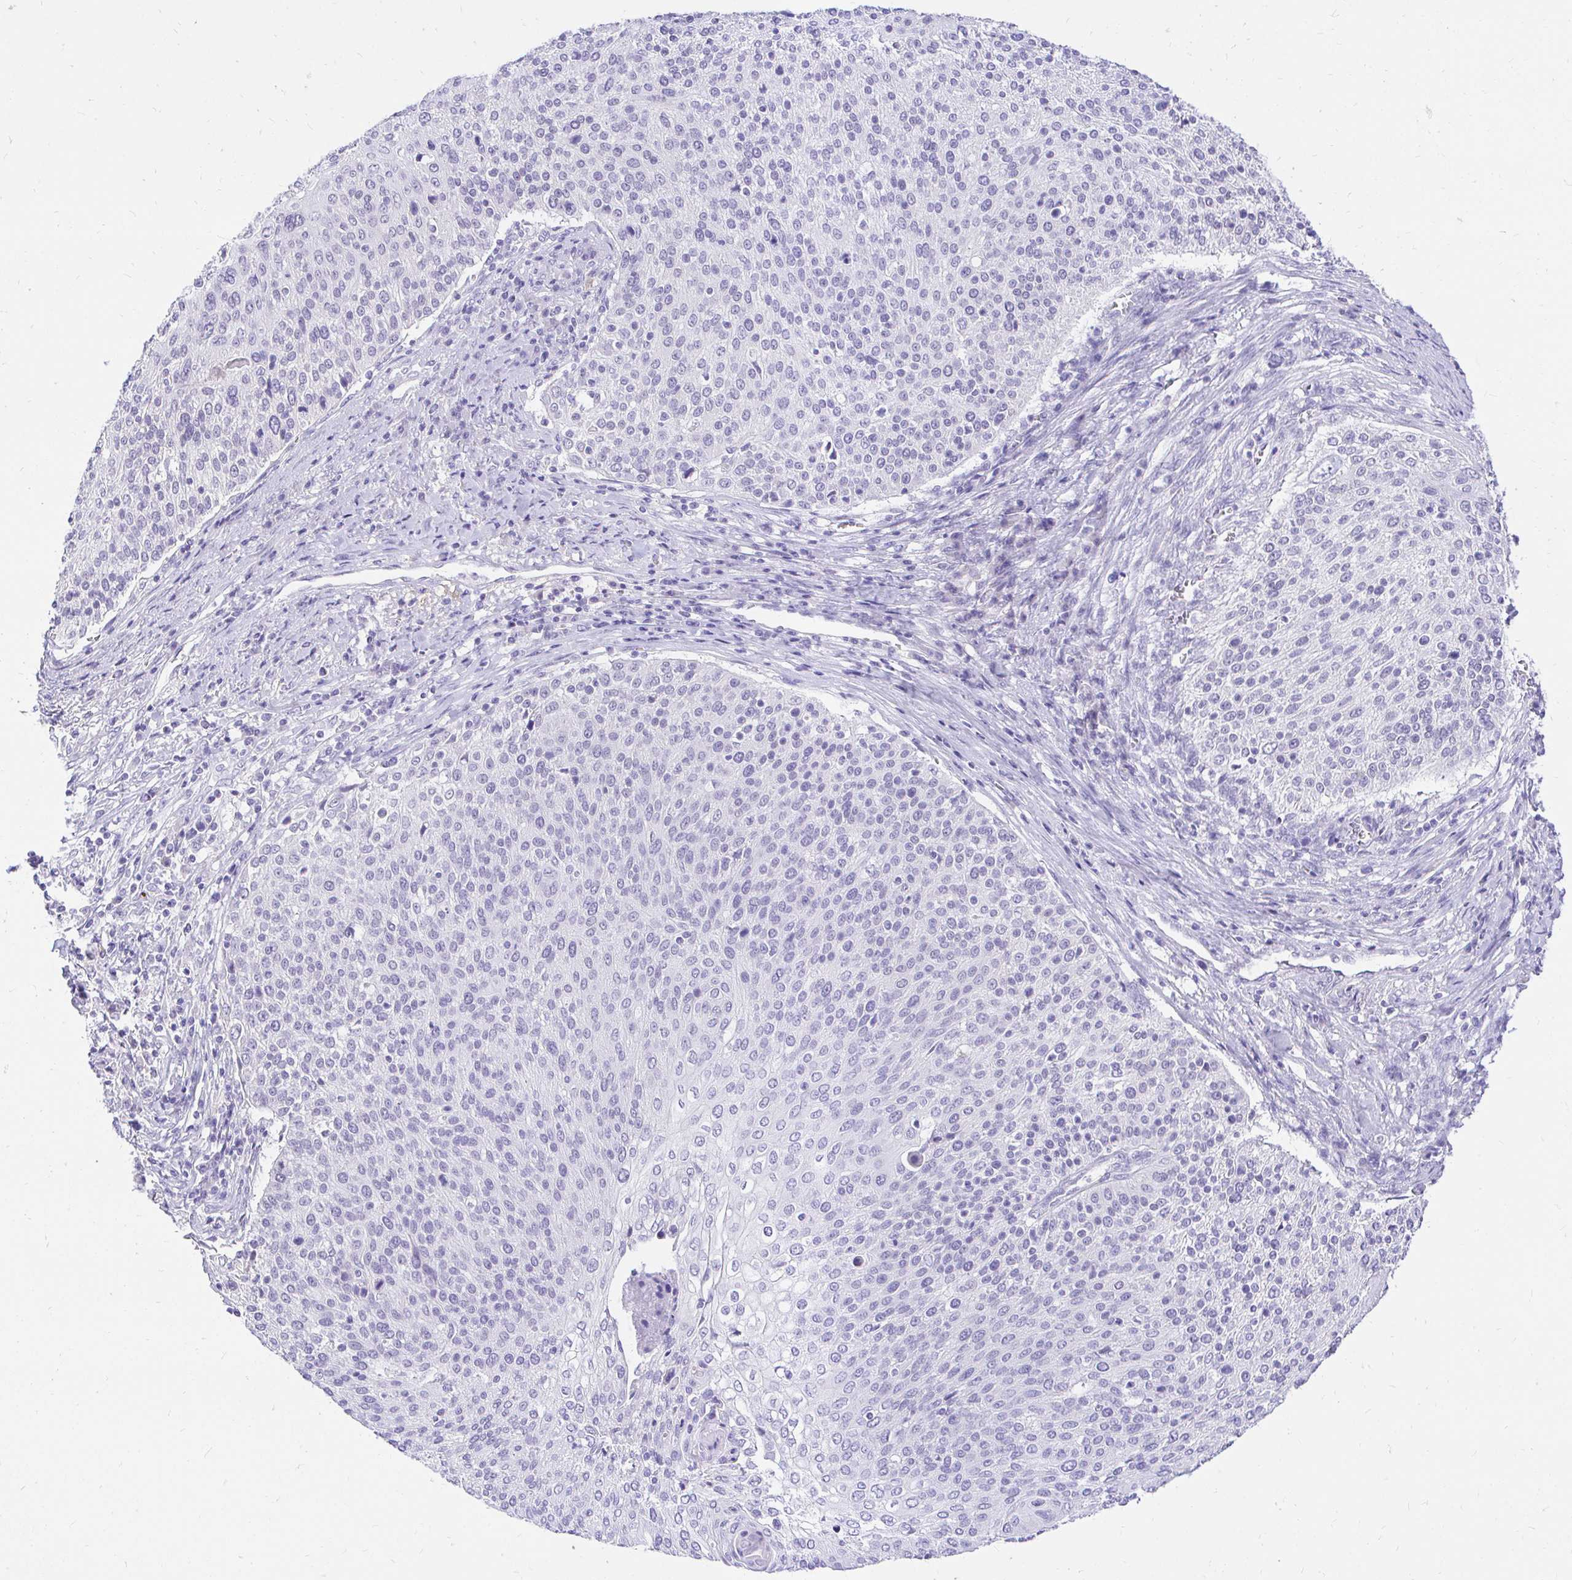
{"staining": {"intensity": "negative", "quantity": "none", "location": "none"}, "tissue": "cervical cancer", "cell_type": "Tumor cells", "image_type": "cancer", "snomed": [{"axis": "morphology", "description": "Squamous cell carcinoma, NOS"}, {"axis": "topography", "description": "Cervix"}], "caption": "Immunohistochemical staining of cervical cancer reveals no significant staining in tumor cells.", "gene": "FATE1", "patient": {"sex": "female", "age": 31}}